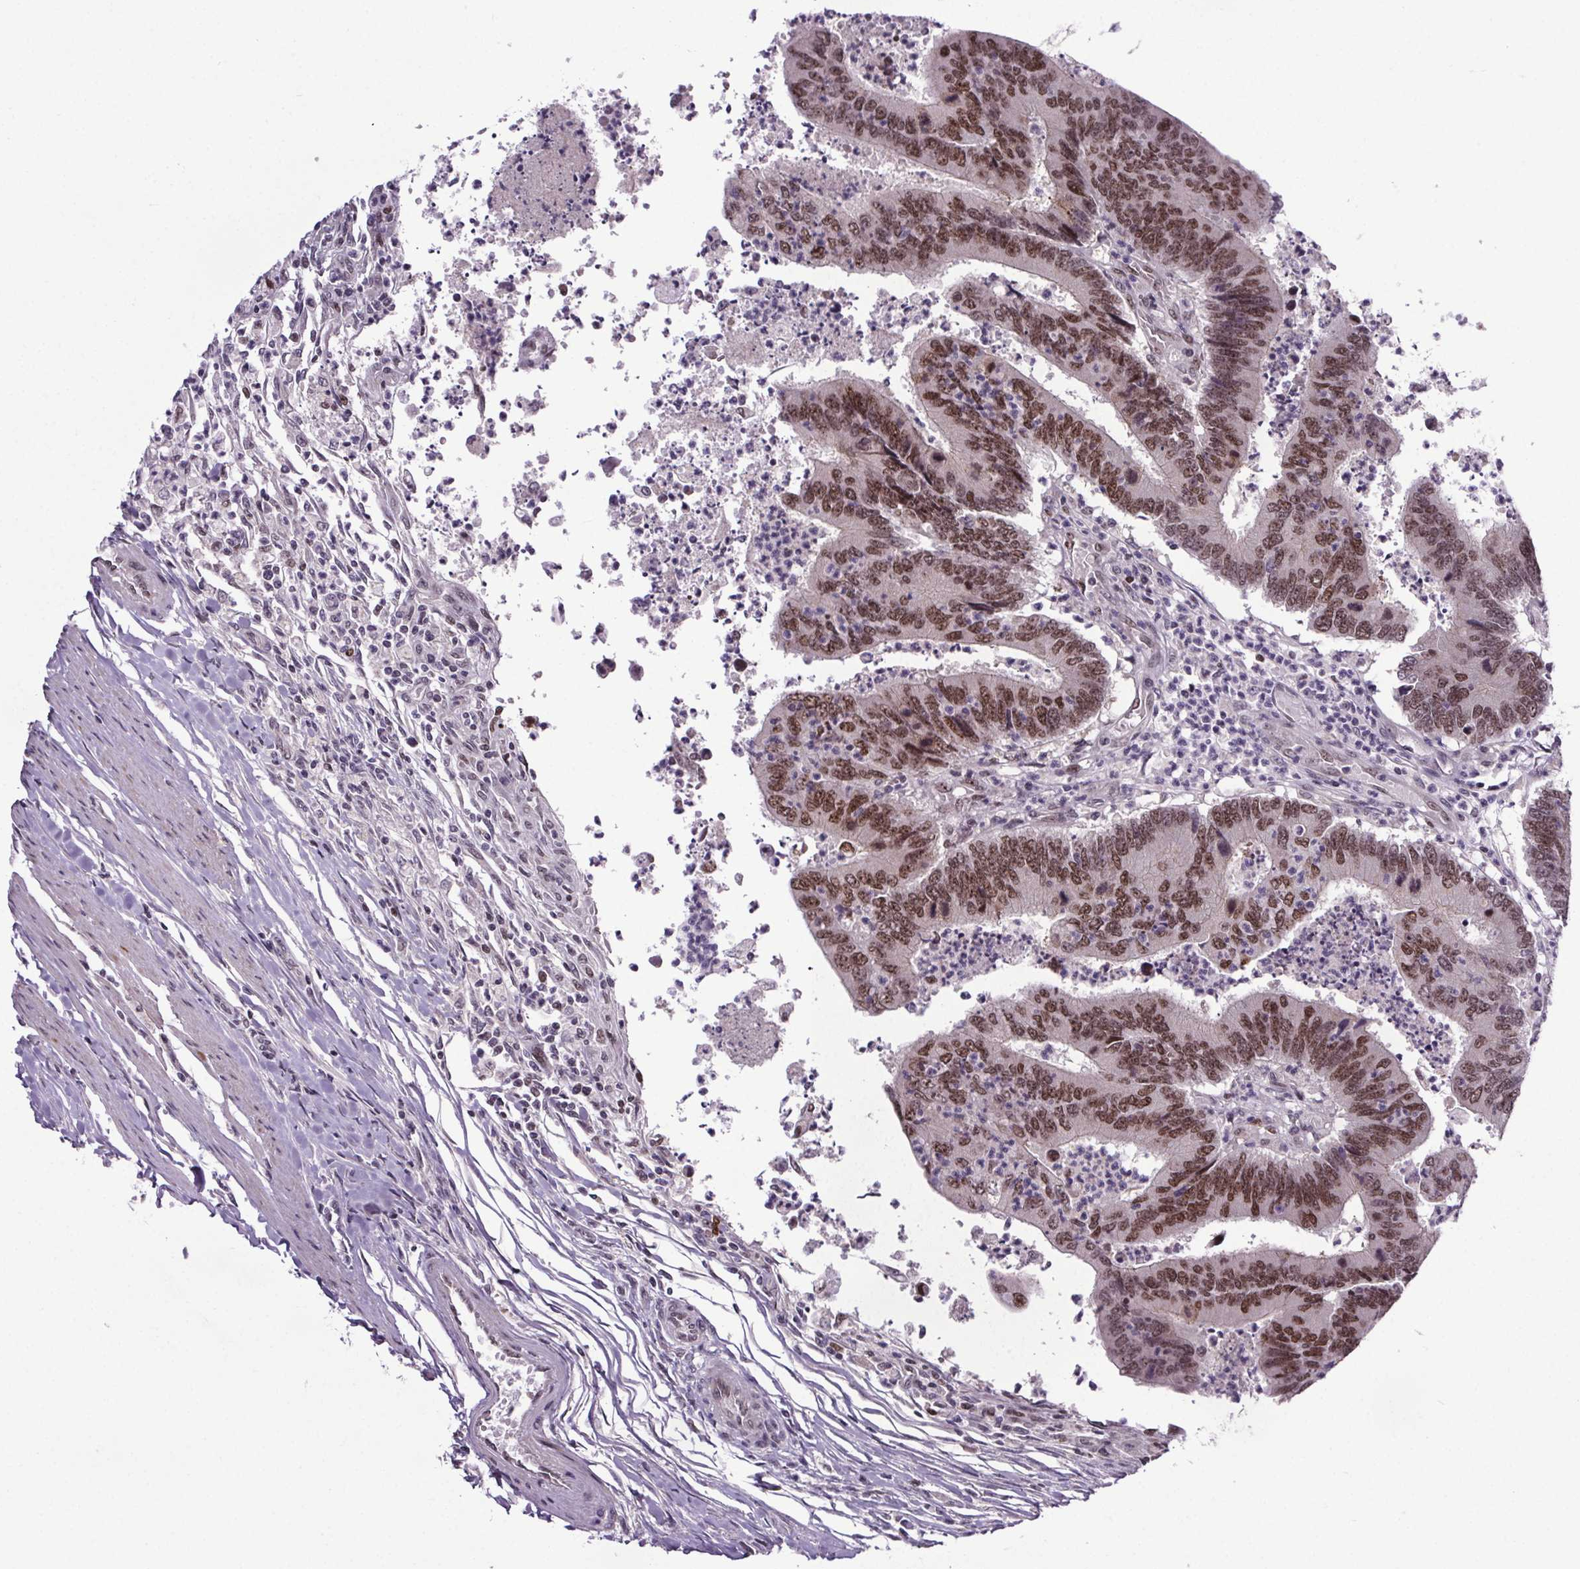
{"staining": {"intensity": "moderate", "quantity": ">75%", "location": "nuclear"}, "tissue": "colorectal cancer", "cell_type": "Tumor cells", "image_type": "cancer", "snomed": [{"axis": "morphology", "description": "Adenocarcinoma, NOS"}, {"axis": "topography", "description": "Colon"}], "caption": "Approximately >75% of tumor cells in human adenocarcinoma (colorectal) show moderate nuclear protein expression as visualized by brown immunohistochemical staining.", "gene": "ATMIN", "patient": {"sex": "female", "age": 67}}